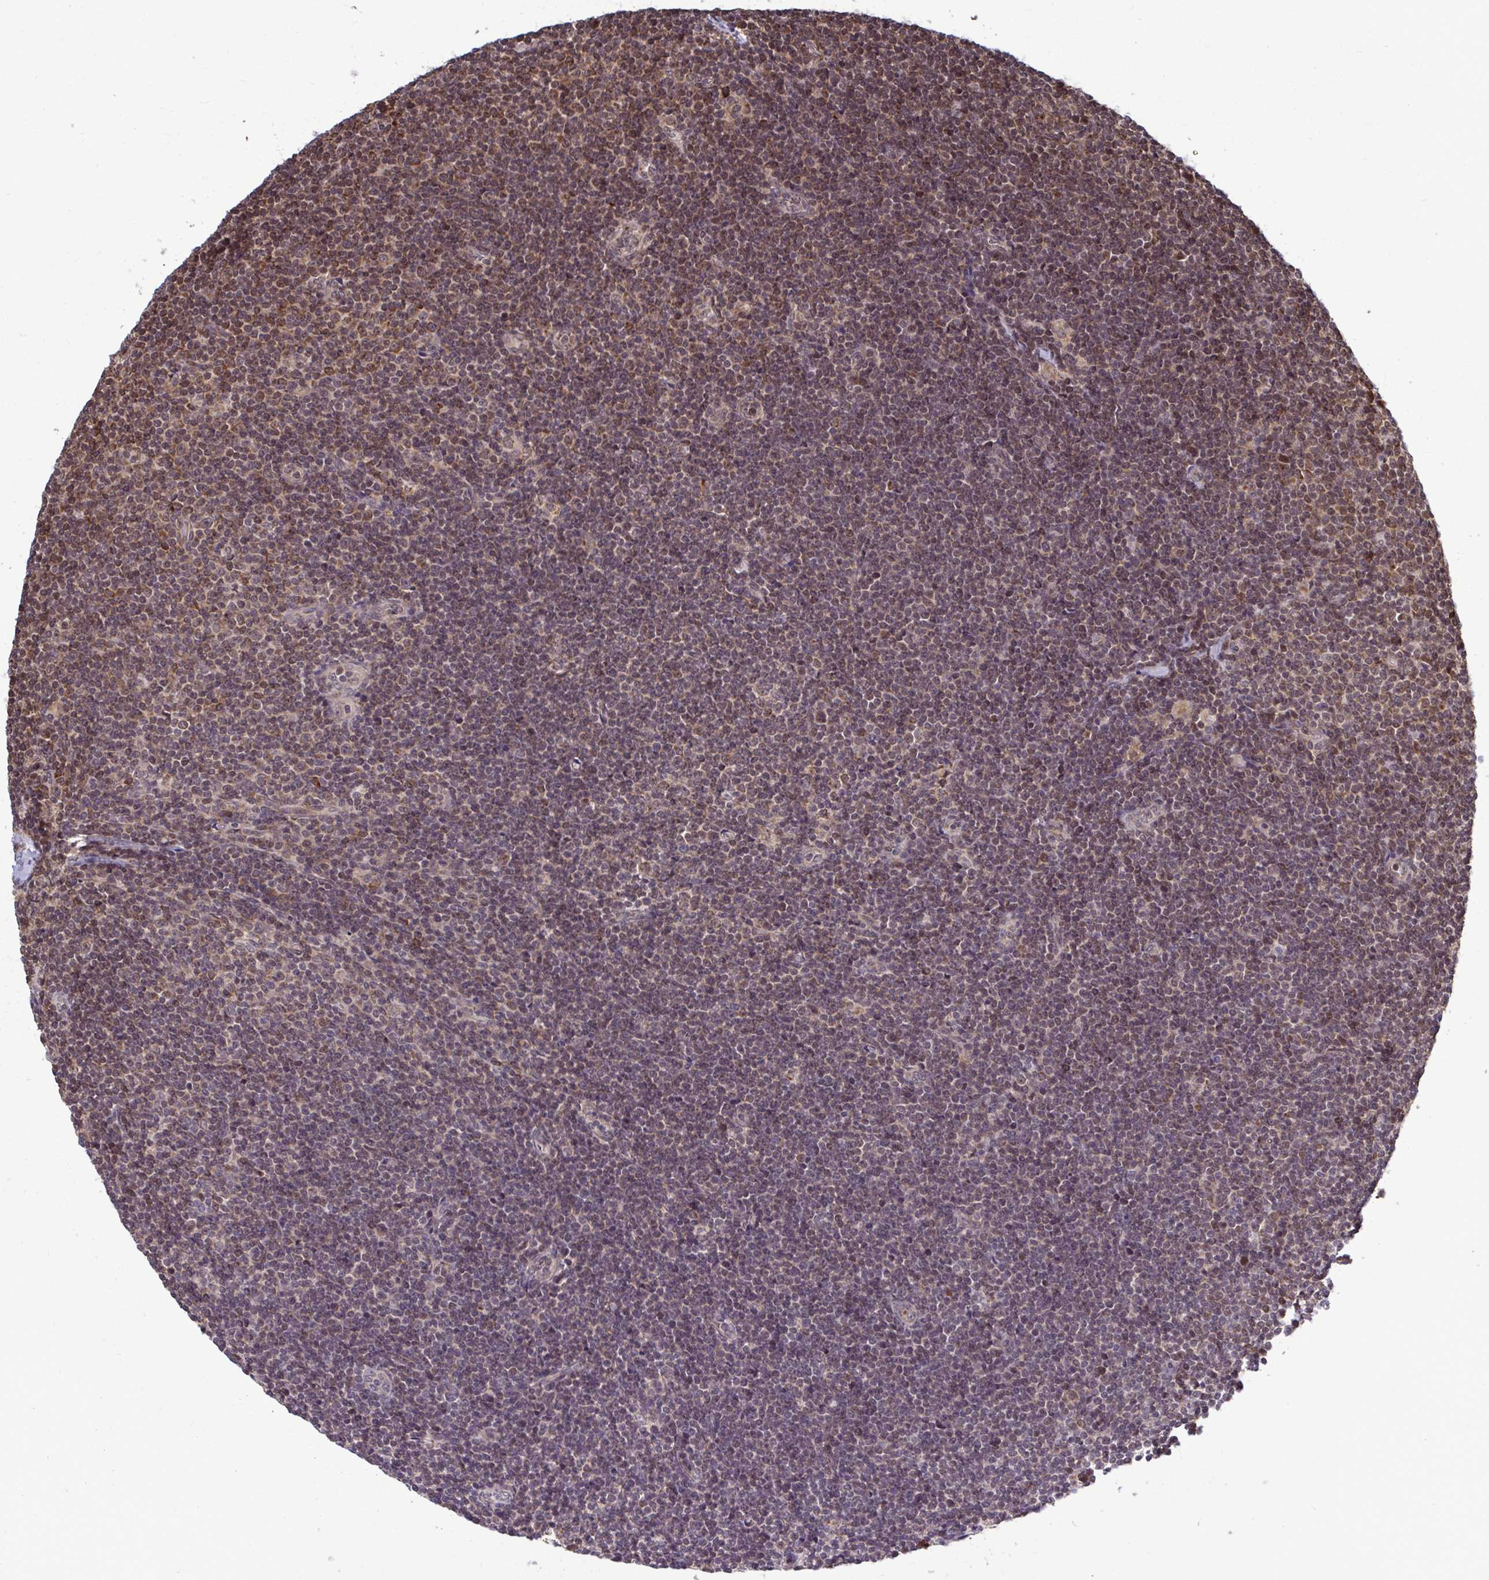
{"staining": {"intensity": "weak", "quantity": "25%-75%", "location": "cytoplasmic/membranous"}, "tissue": "lymphoma", "cell_type": "Tumor cells", "image_type": "cancer", "snomed": [{"axis": "morphology", "description": "Malignant lymphoma, non-Hodgkin's type, Low grade"}, {"axis": "topography", "description": "Lymph node"}], "caption": "The micrograph reveals immunohistochemical staining of low-grade malignant lymphoma, non-Hodgkin's type. There is weak cytoplasmic/membranous staining is identified in approximately 25%-75% of tumor cells.", "gene": "FMR1", "patient": {"sex": "male", "age": 48}}